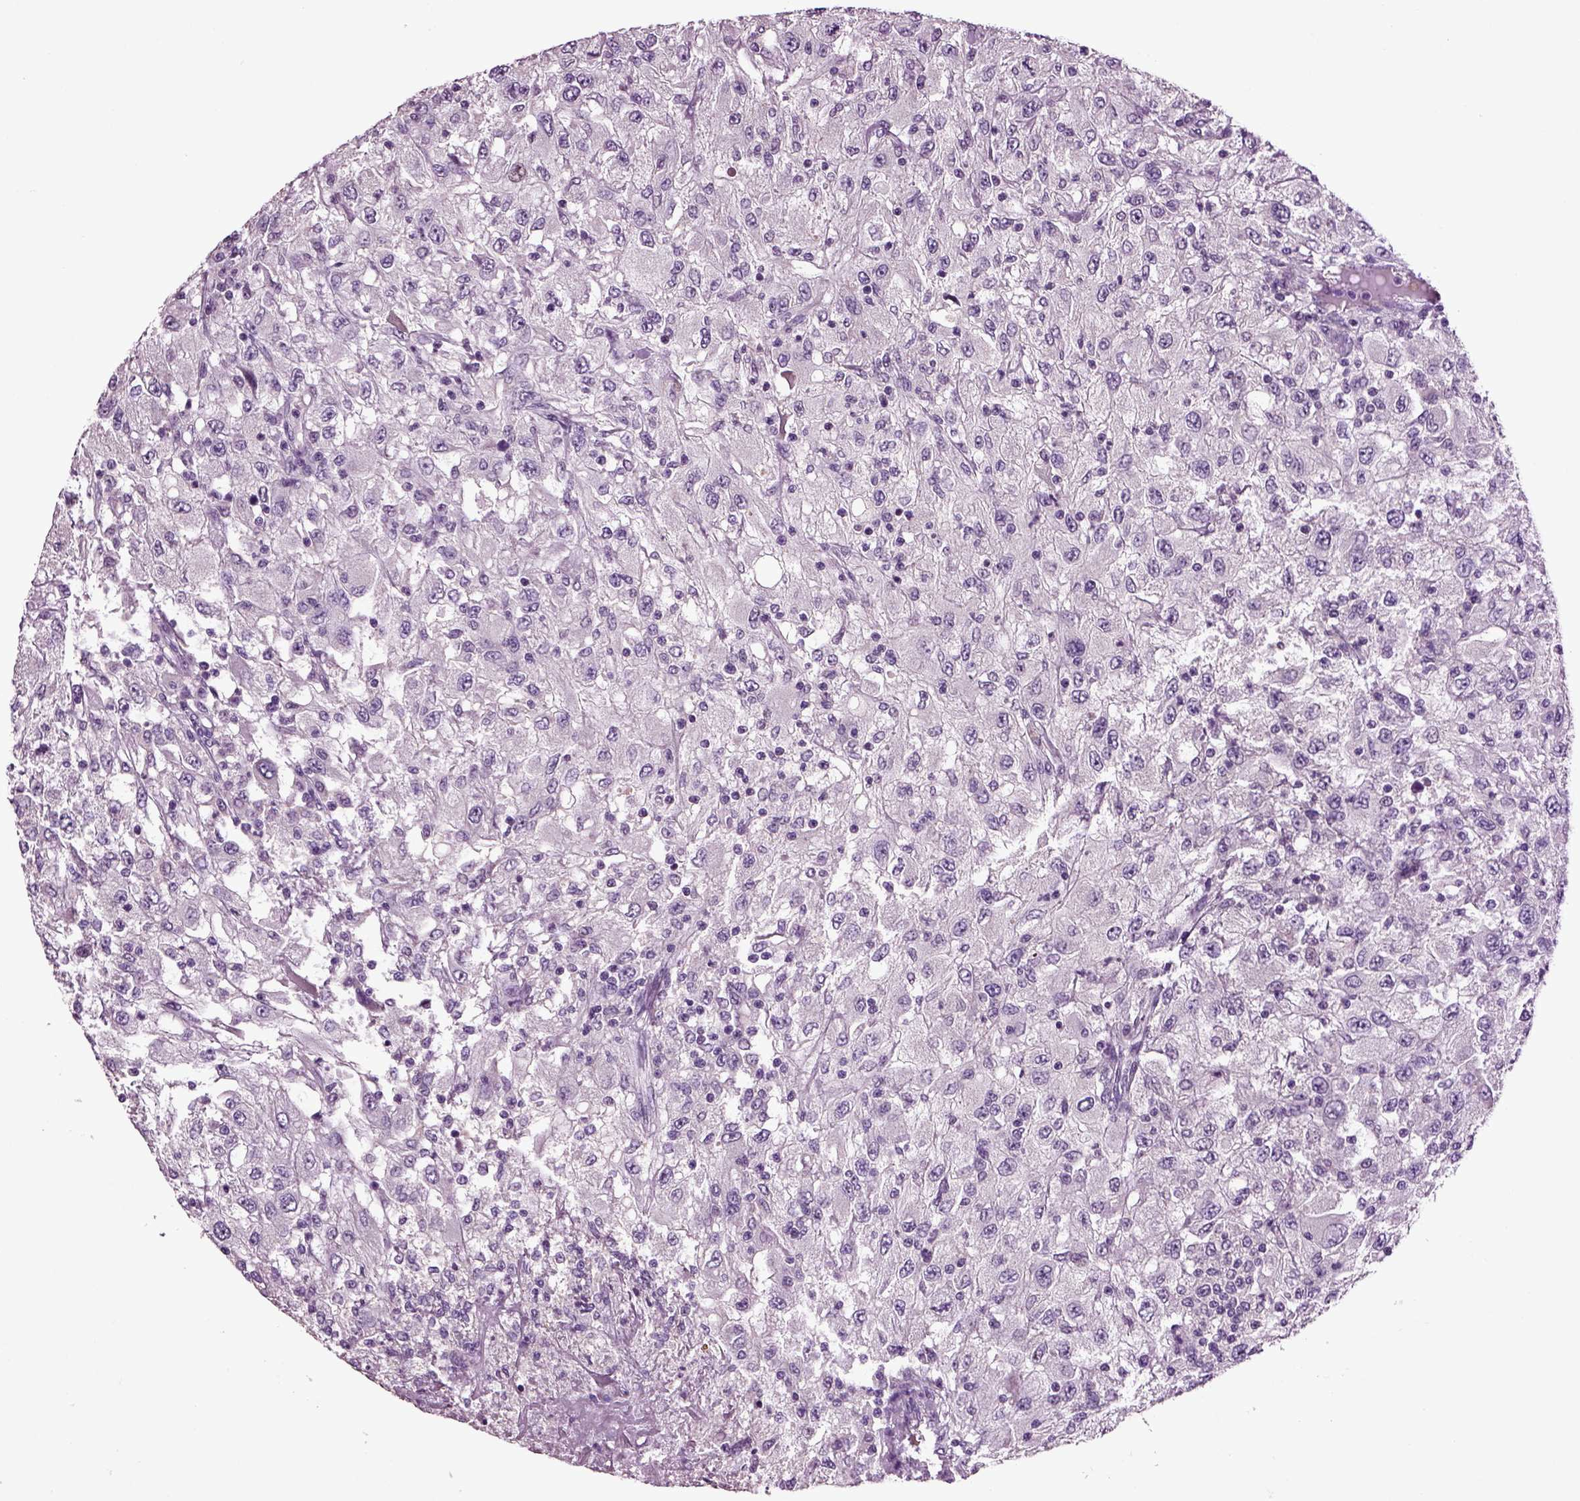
{"staining": {"intensity": "negative", "quantity": "none", "location": "none"}, "tissue": "renal cancer", "cell_type": "Tumor cells", "image_type": "cancer", "snomed": [{"axis": "morphology", "description": "Adenocarcinoma, NOS"}, {"axis": "topography", "description": "Kidney"}], "caption": "Immunohistochemistry (IHC) micrograph of neoplastic tissue: human renal cancer (adenocarcinoma) stained with DAB reveals no significant protein staining in tumor cells. (Stains: DAB immunohistochemistry (IHC) with hematoxylin counter stain, Microscopy: brightfield microscopy at high magnification).", "gene": "CRHR1", "patient": {"sex": "female", "age": 67}}